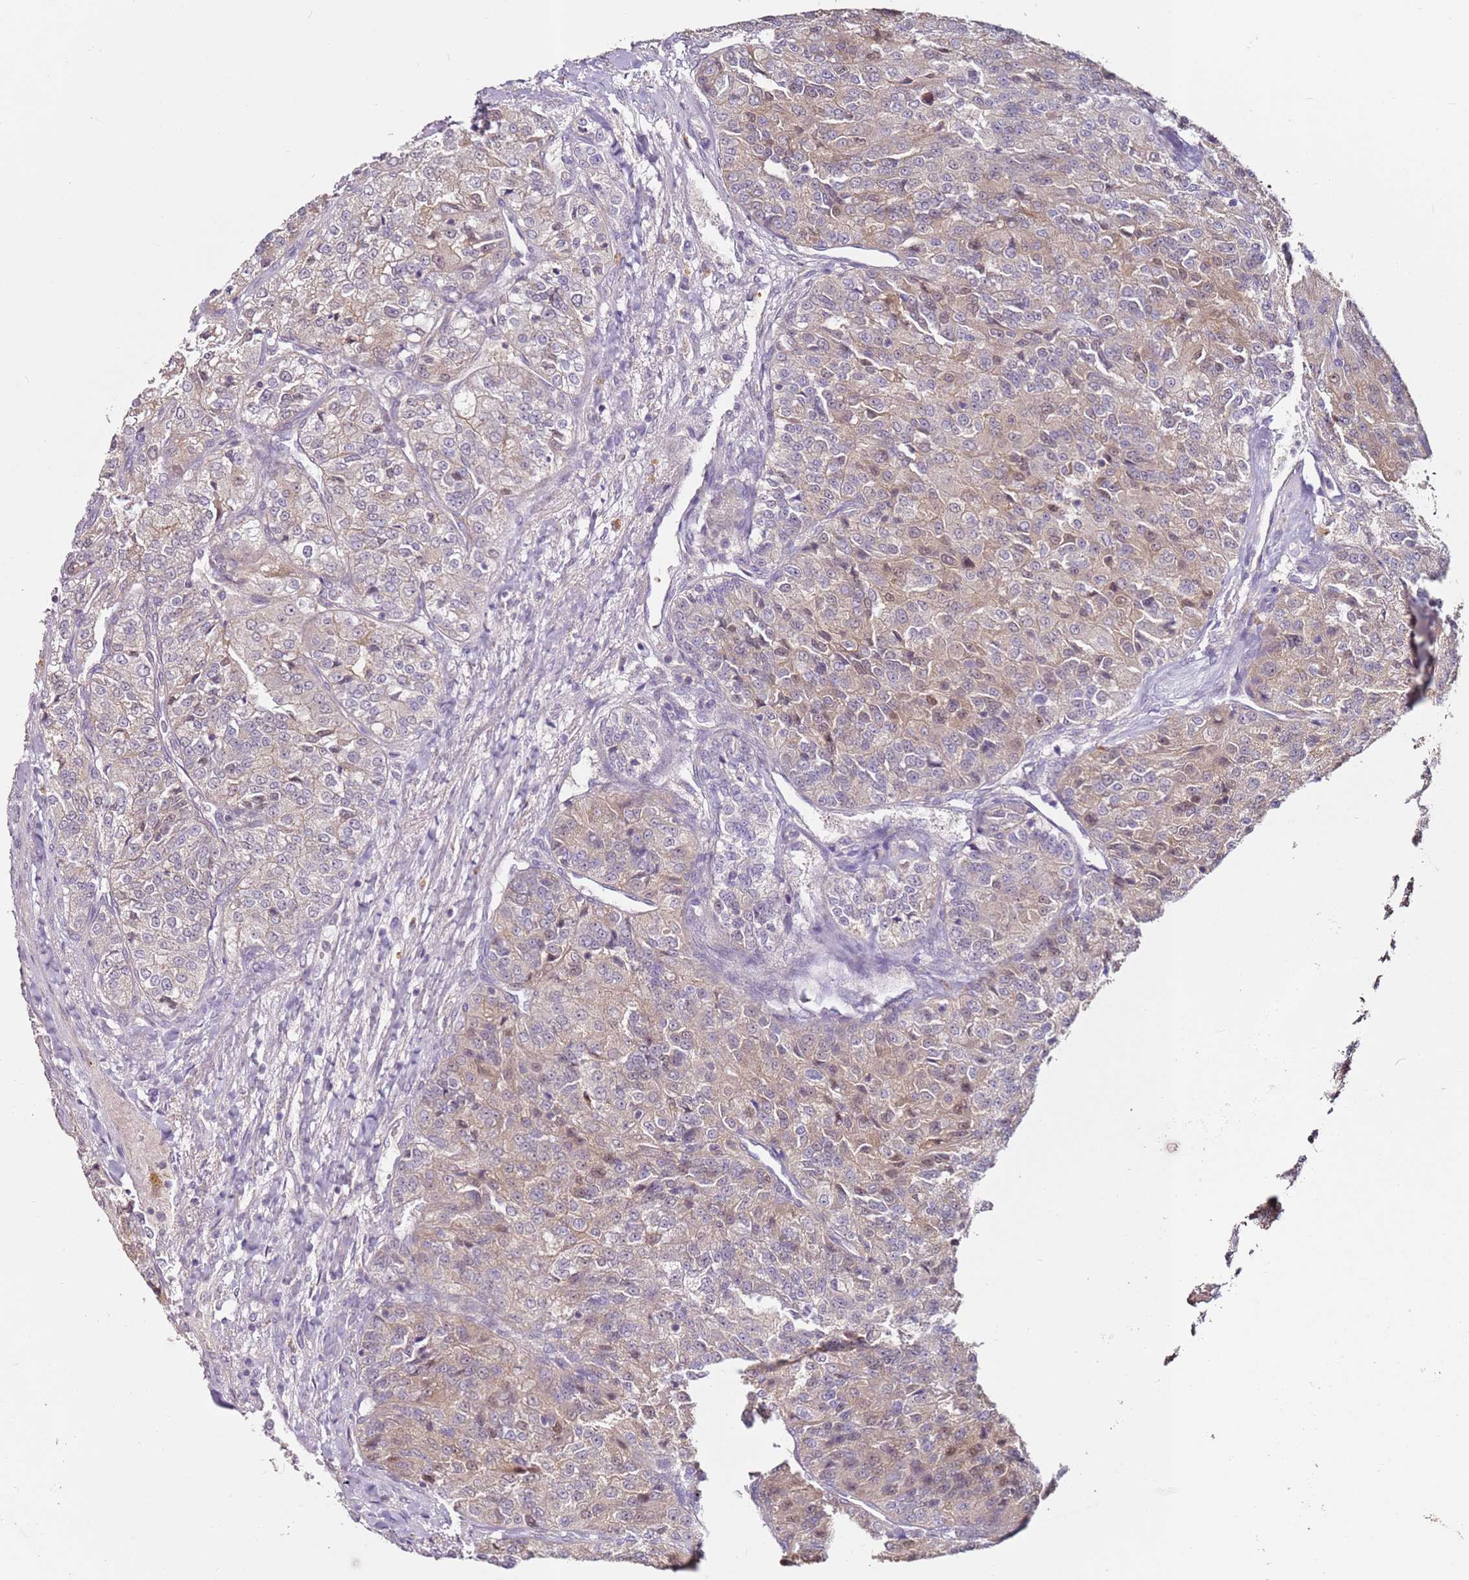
{"staining": {"intensity": "weak", "quantity": "<25%", "location": "cytoplasmic/membranous"}, "tissue": "renal cancer", "cell_type": "Tumor cells", "image_type": "cancer", "snomed": [{"axis": "morphology", "description": "Adenocarcinoma, NOS"}, {"axis": "topography", "description": "Kidney"}], "caption": "DAB (3,3'-diaminobenzidine) immunohistochemical staining of human renal adenocarcinoma shows no significant positivity in tumor cells. (Stains: DAB (3,3'-diaminobenzidine) immunohistochemistry (IHC) with hematoxylin counter stain, Microscopy: brightfield microscopy at high magnification).", "gene": "MDH1", "patient": {"sex": "female", "age": 63}}